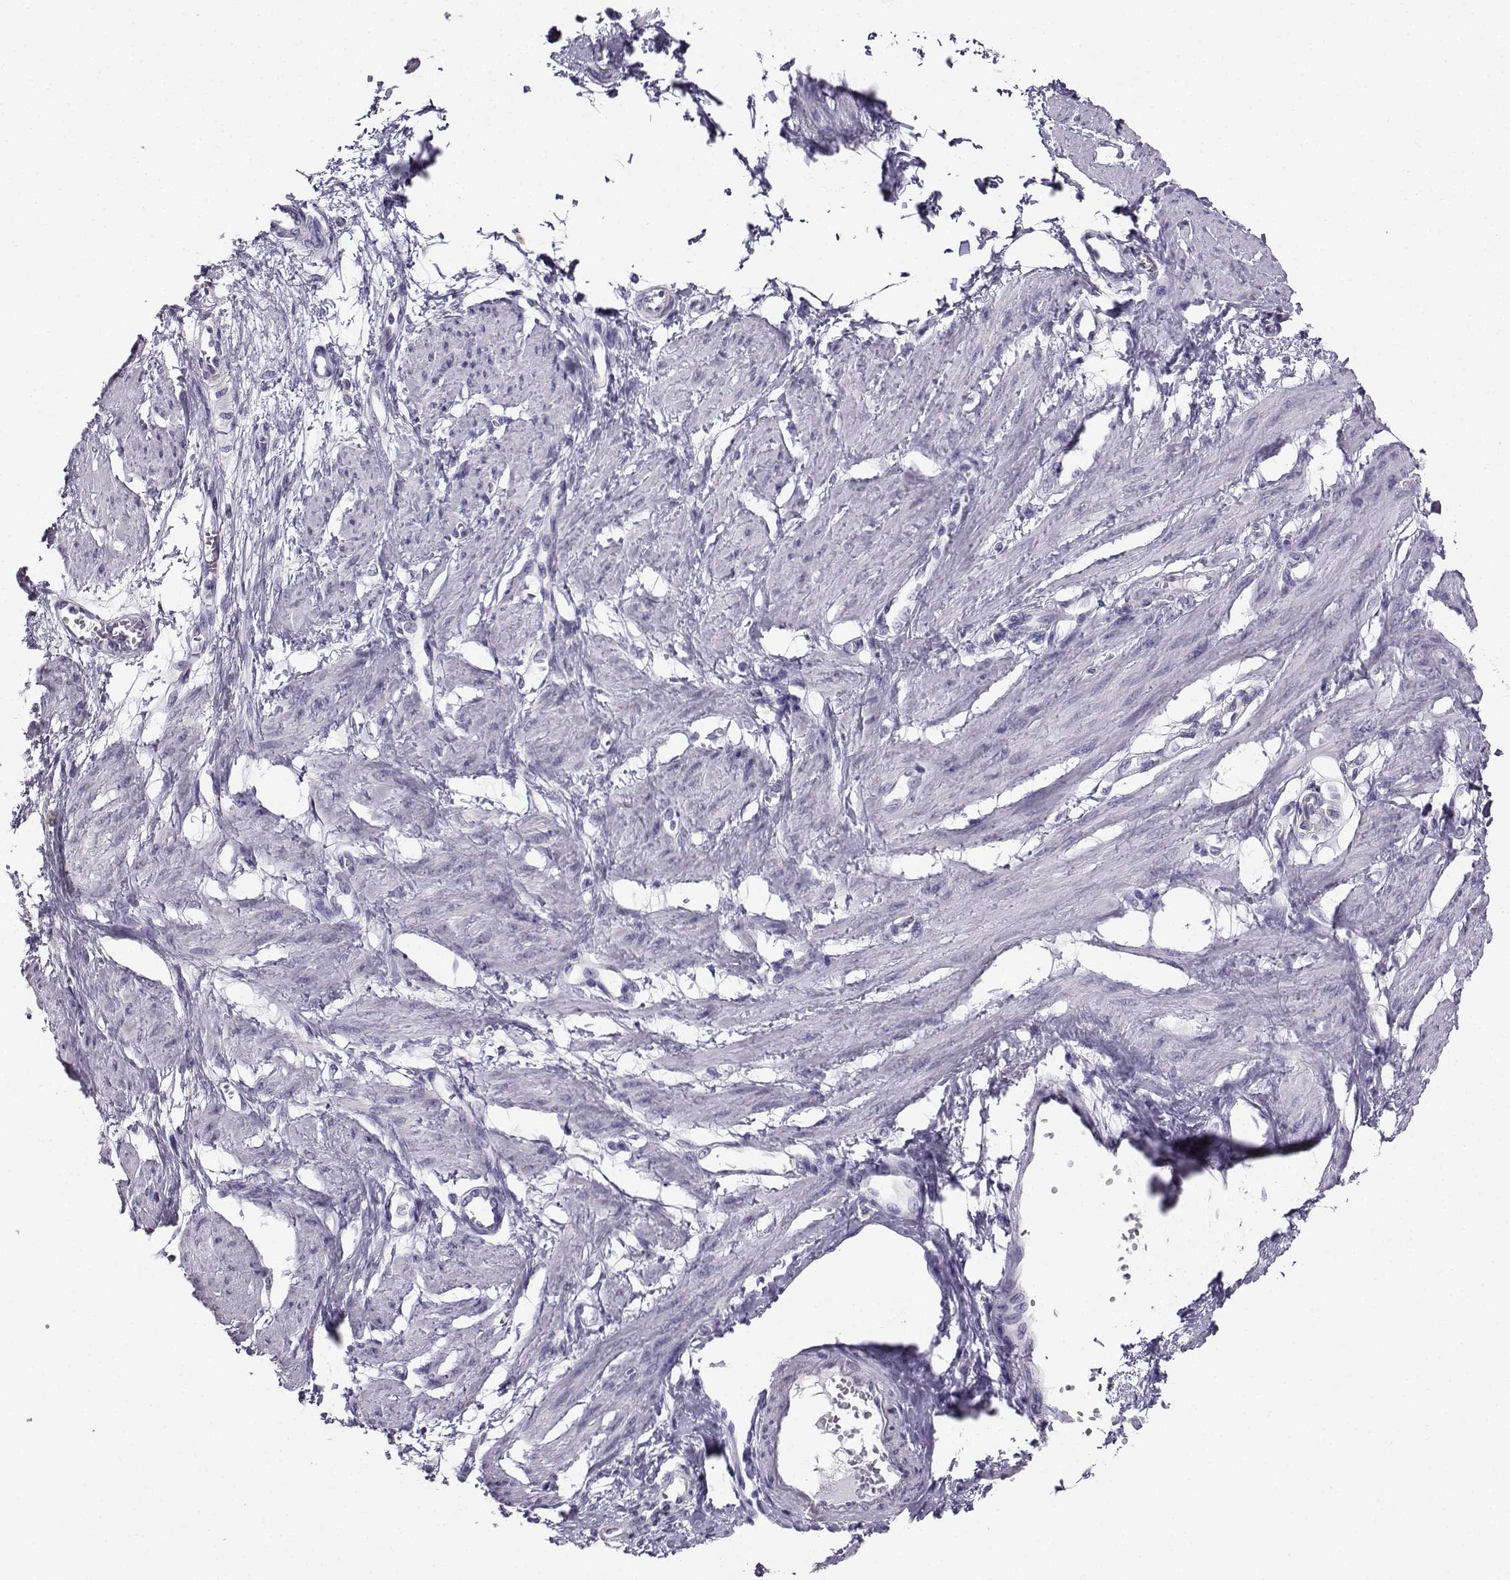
{"staining": {"intensity": "negative", "quantity": "none", "location": "none"}, "tissue": "smooth muscle", "cell_type": "Smooth muscle cells", "image_type": "normal", "snomed": [{"axis": "morphology", "description": "Normal tissue, NOS"}, {"axis": "topography", "description": "Smooth muscle"}, {"axis": "topography", "description": "Uterus"}], "caption": "Immunohistochemical staining of unremarkable smooth muscle reveals no significant expression in smooth muscle cells.", "gene": "AVP", "patient": {"sex": "female", "age": 39}}